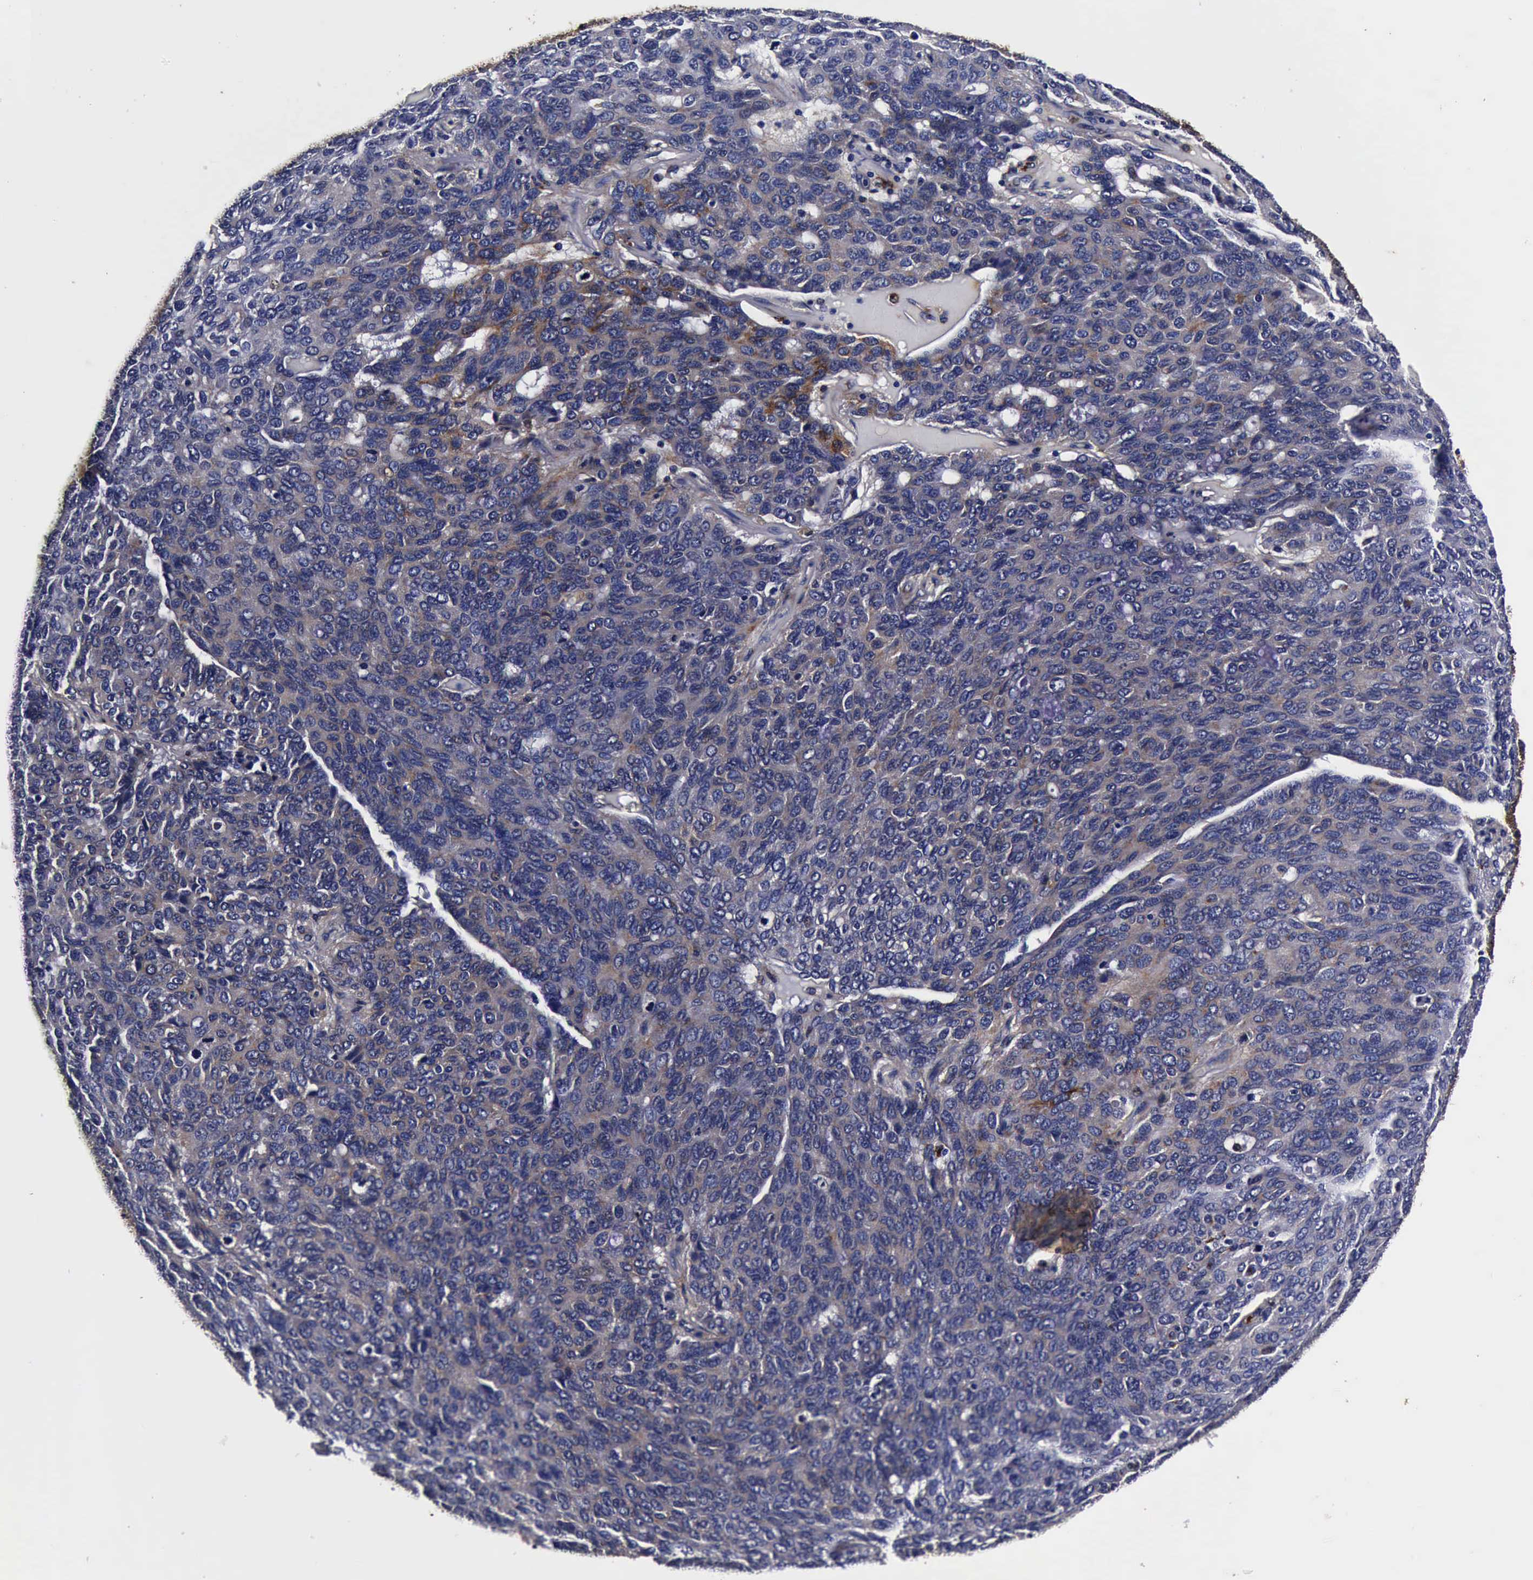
{"staining": {"intensity": "weak", "quantity": ">75%", "location": "cytoplasmic/membranous"}, "tissue": "ovarian cancer", "cell_type": "Tumor cells", "image_type": "cancer", "snomed": [{"axis": "morphology", "description": "Carcinoma, endometroid"}, {"axis": "topography", "description": "Ovary"}], "caption": "This image shows immunohistochemistry (IHC) staining of ovarian cancer, with low weak cytoplasmic/membranous expression in approximately >75% of tumor cells.", "gene": "CST3", "patient": {"sex": "female", "age": 60}}